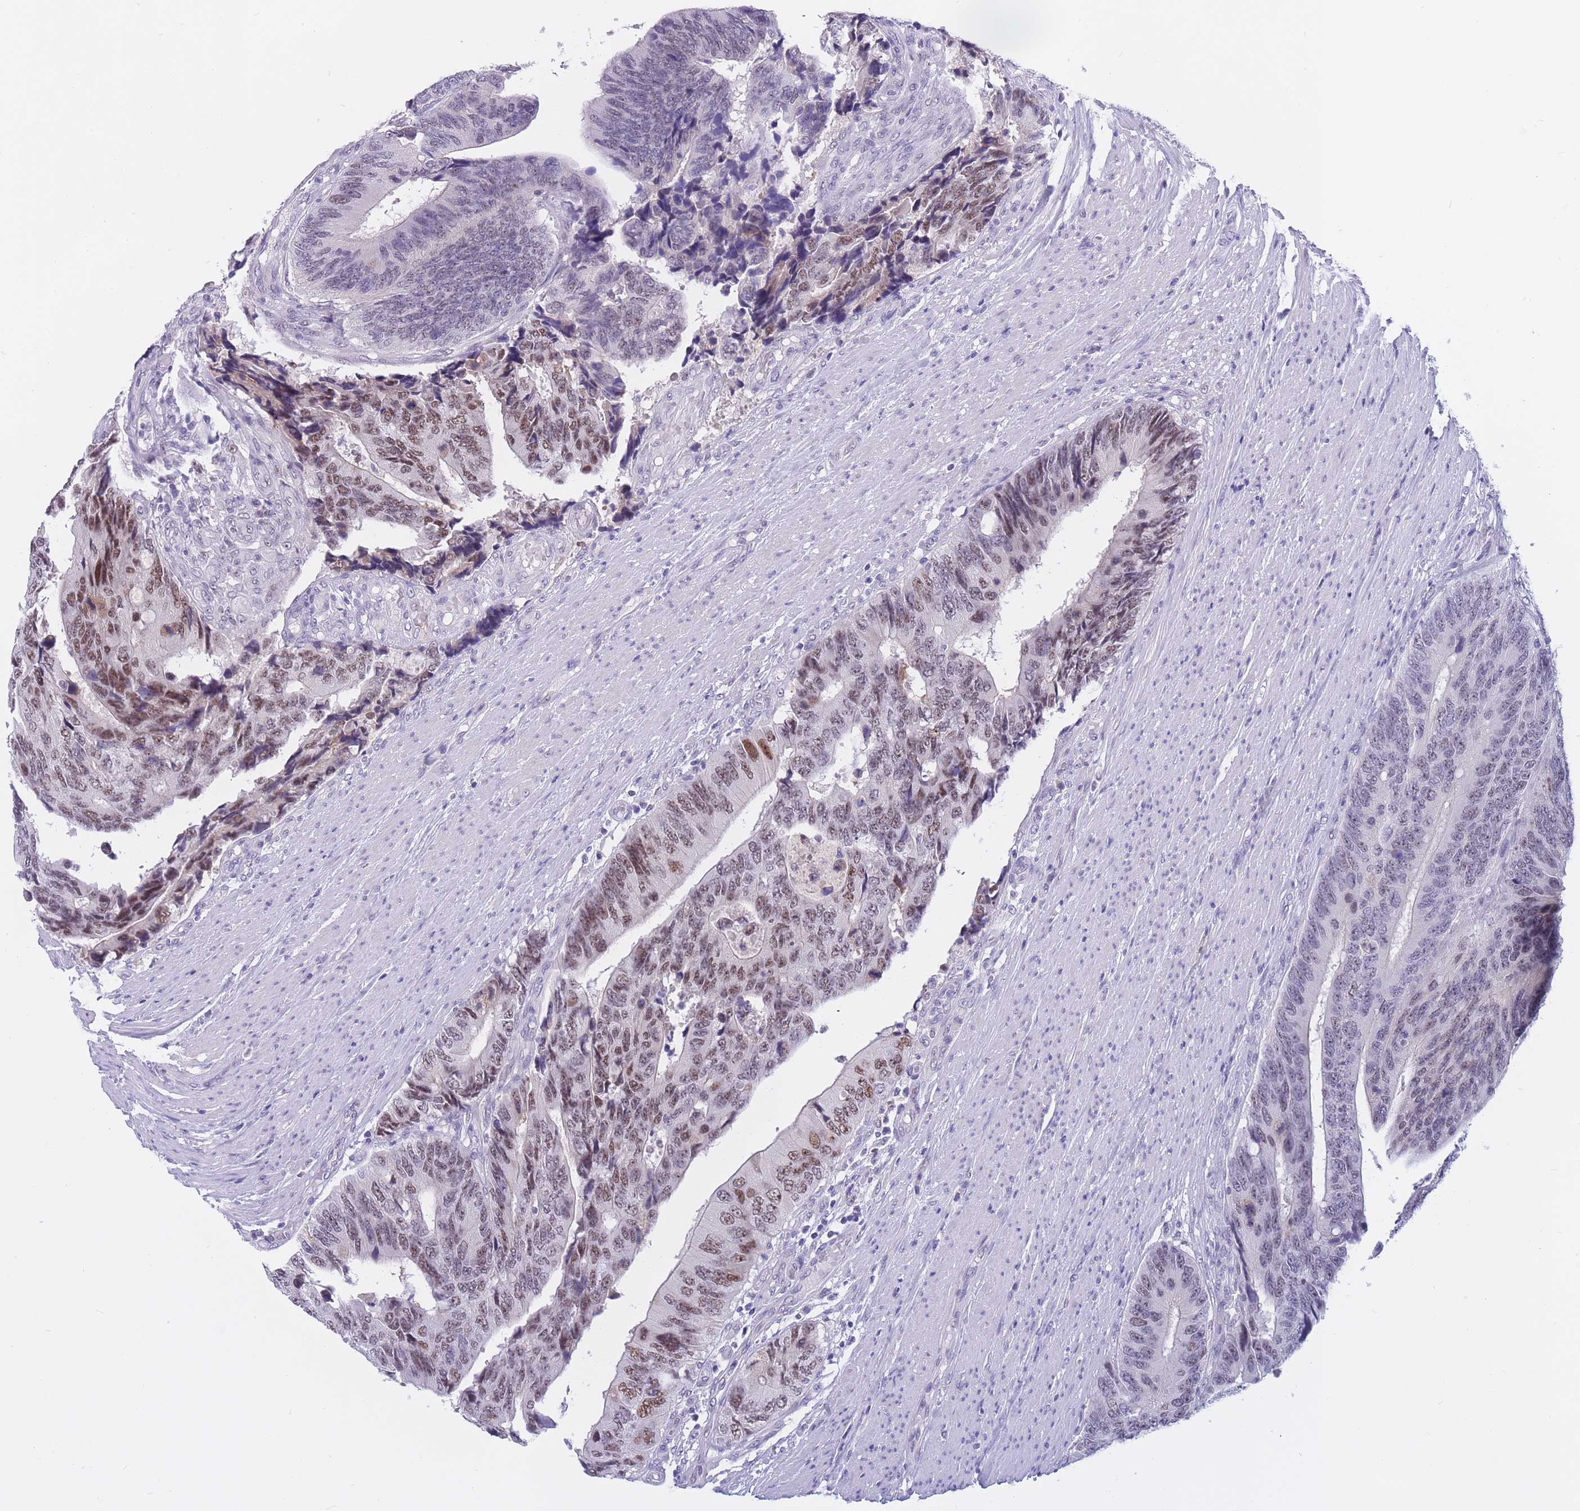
{"staining": {"intensity": "moderate", "quantity": "25%-75%", "location": "nuclear"}, "tissue": "colorectal cancer", "cell_type": "Tumor cells", "image_type": "cancer", "snomed": [{"axis": "morphology", "description": "Adenocarcinoma, NOS"}, {"axis": "topography", "description": "Colon"}], "caption": "This histopathology image exhibits immunohistochemistry (IHC) staining of human colorectal cancer (adenocarcinoma), with medium moderate nuclear positivity in about 25%-75% of tumor cells.", "gene": "BOP1", "patient": {"sex": "male", "age": 87}}